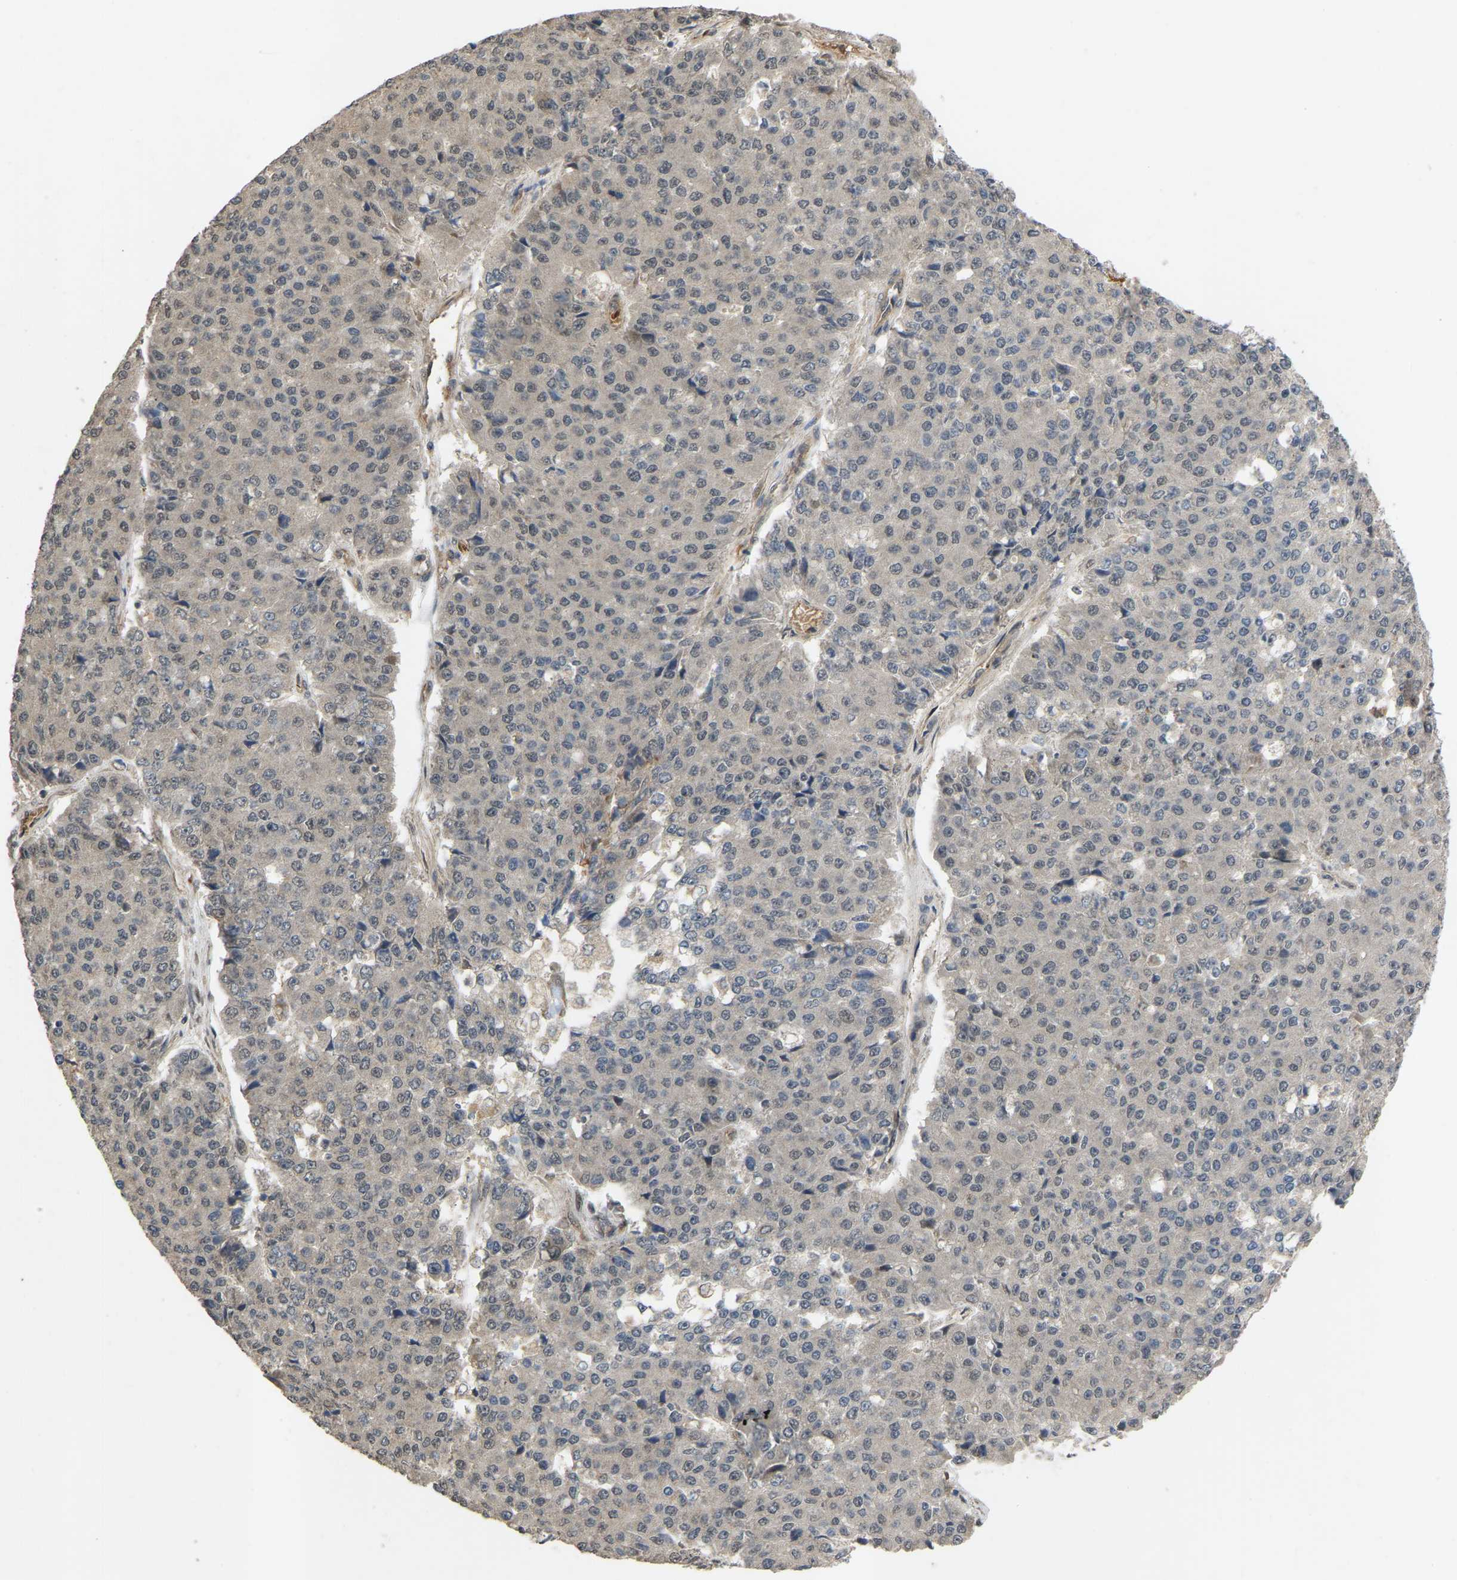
{"staining": {"intensity": "negative", "quantity": "none", "location": "none"}, "tissue": "pancreatic cancer", "cell_type": "Tumor cells", "image_type": "cancer", "snomed": [{"axis": "morphology", "description": "Adenocarcinoma, NOS"}, {"axis": "topography", "description": "Pancreas"}], "caption": "The photomicrograph shows no significant positivity in tumor cells of pancreatic cancer.", "gene": "LIMK2", "patient": {"sex": "male", "age": 50}}